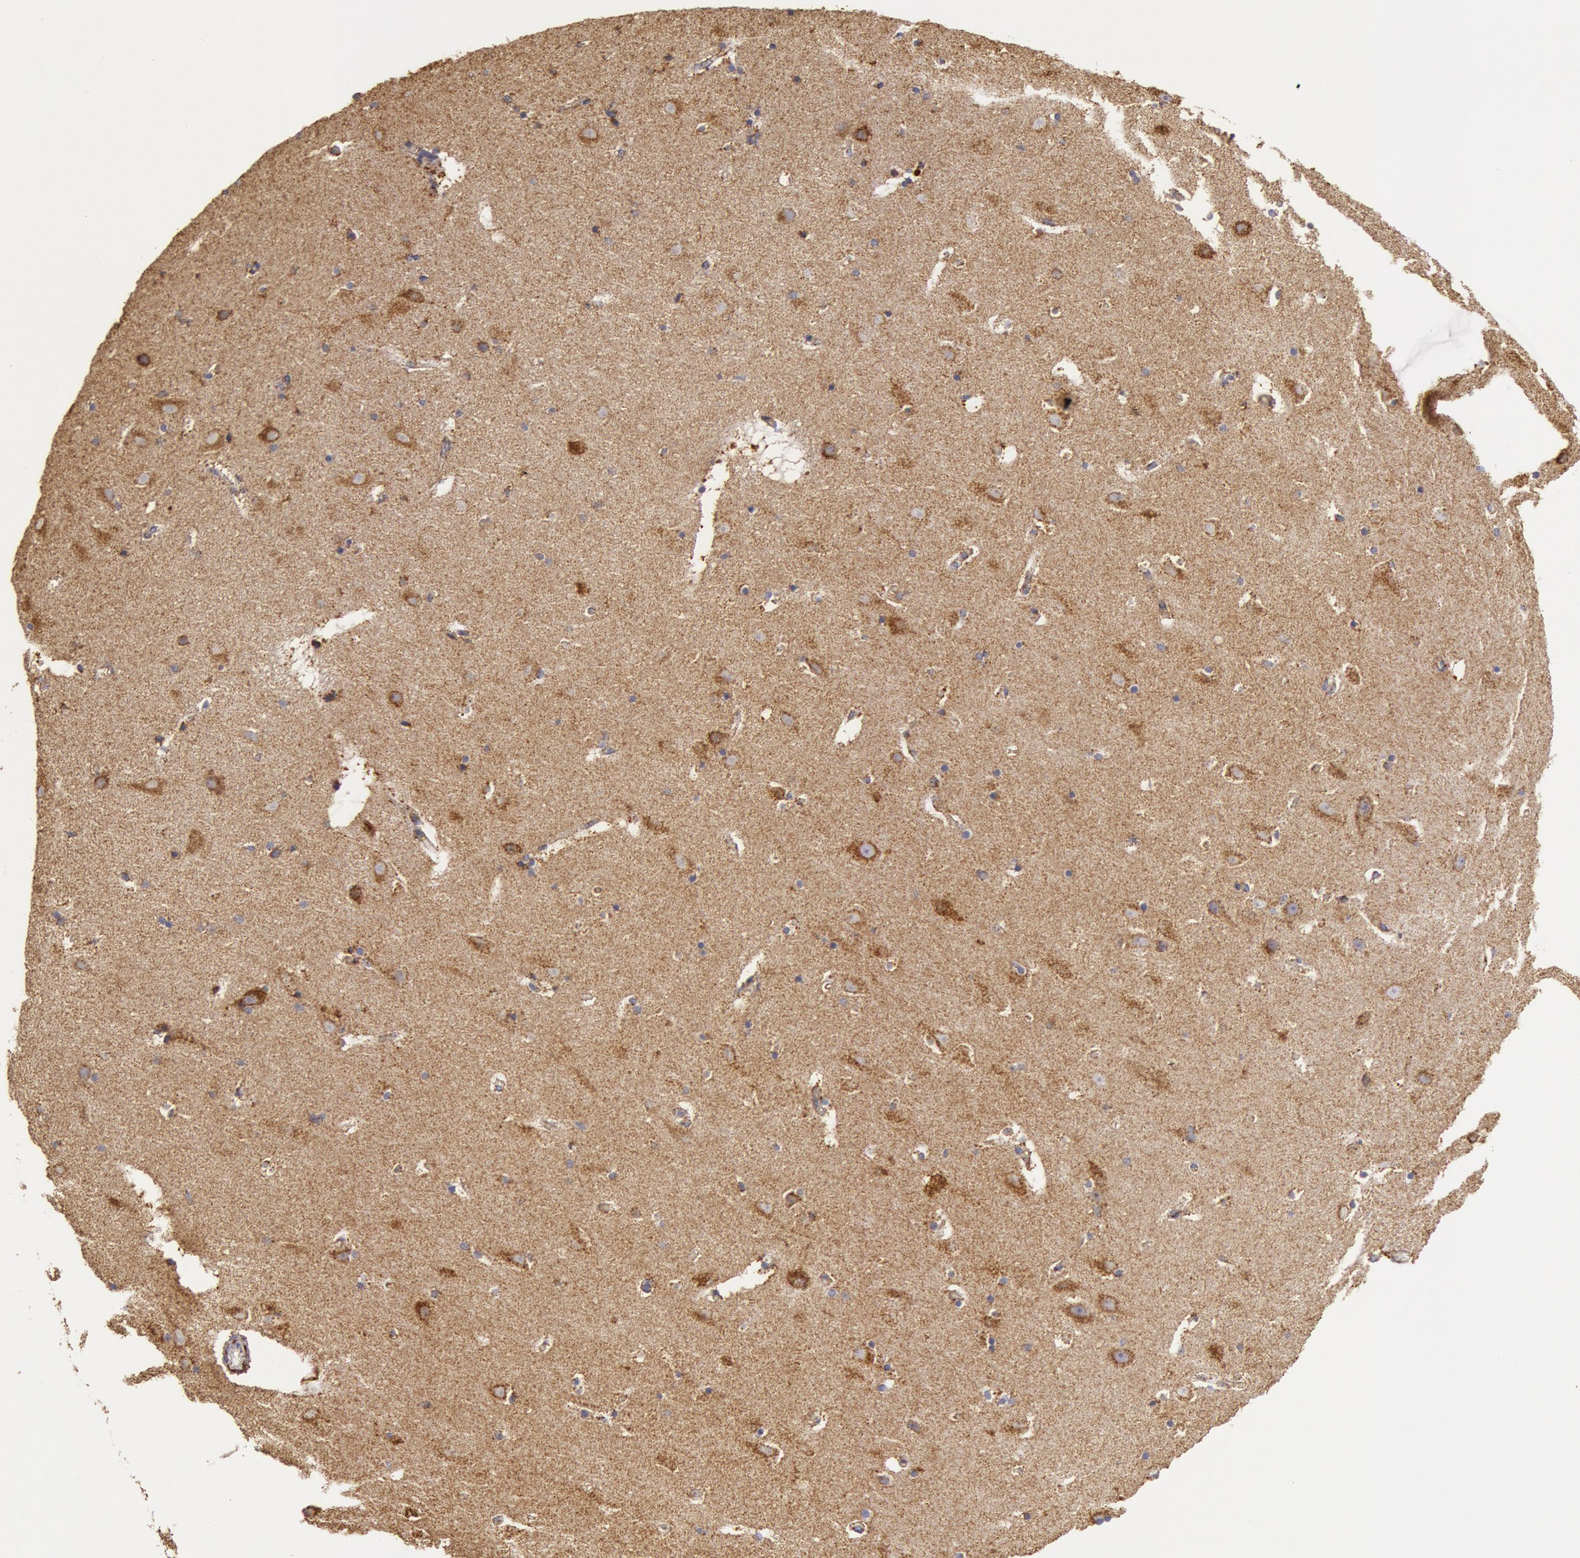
{"staining": {"intensity": "moderate", "quantity": "<25%", "location": "cytoplasmic/membranous"}, "tissue": "hippocampus", "cell_type": "Glial cells", "image_type": "normal", "snomed": [{"axis": "morphology", "description": "Normal tissue, NOS"}, {"axis": "topography", "description": "Hippocampus"}], "caption": "Human hippocampus stained for a protein (brown) reveals moderate cytoplasmic/membranous positive expression in approximately <25% of glial cells.", "gene": "CYC1", "patient": {"sex": "male", "age": 45}}